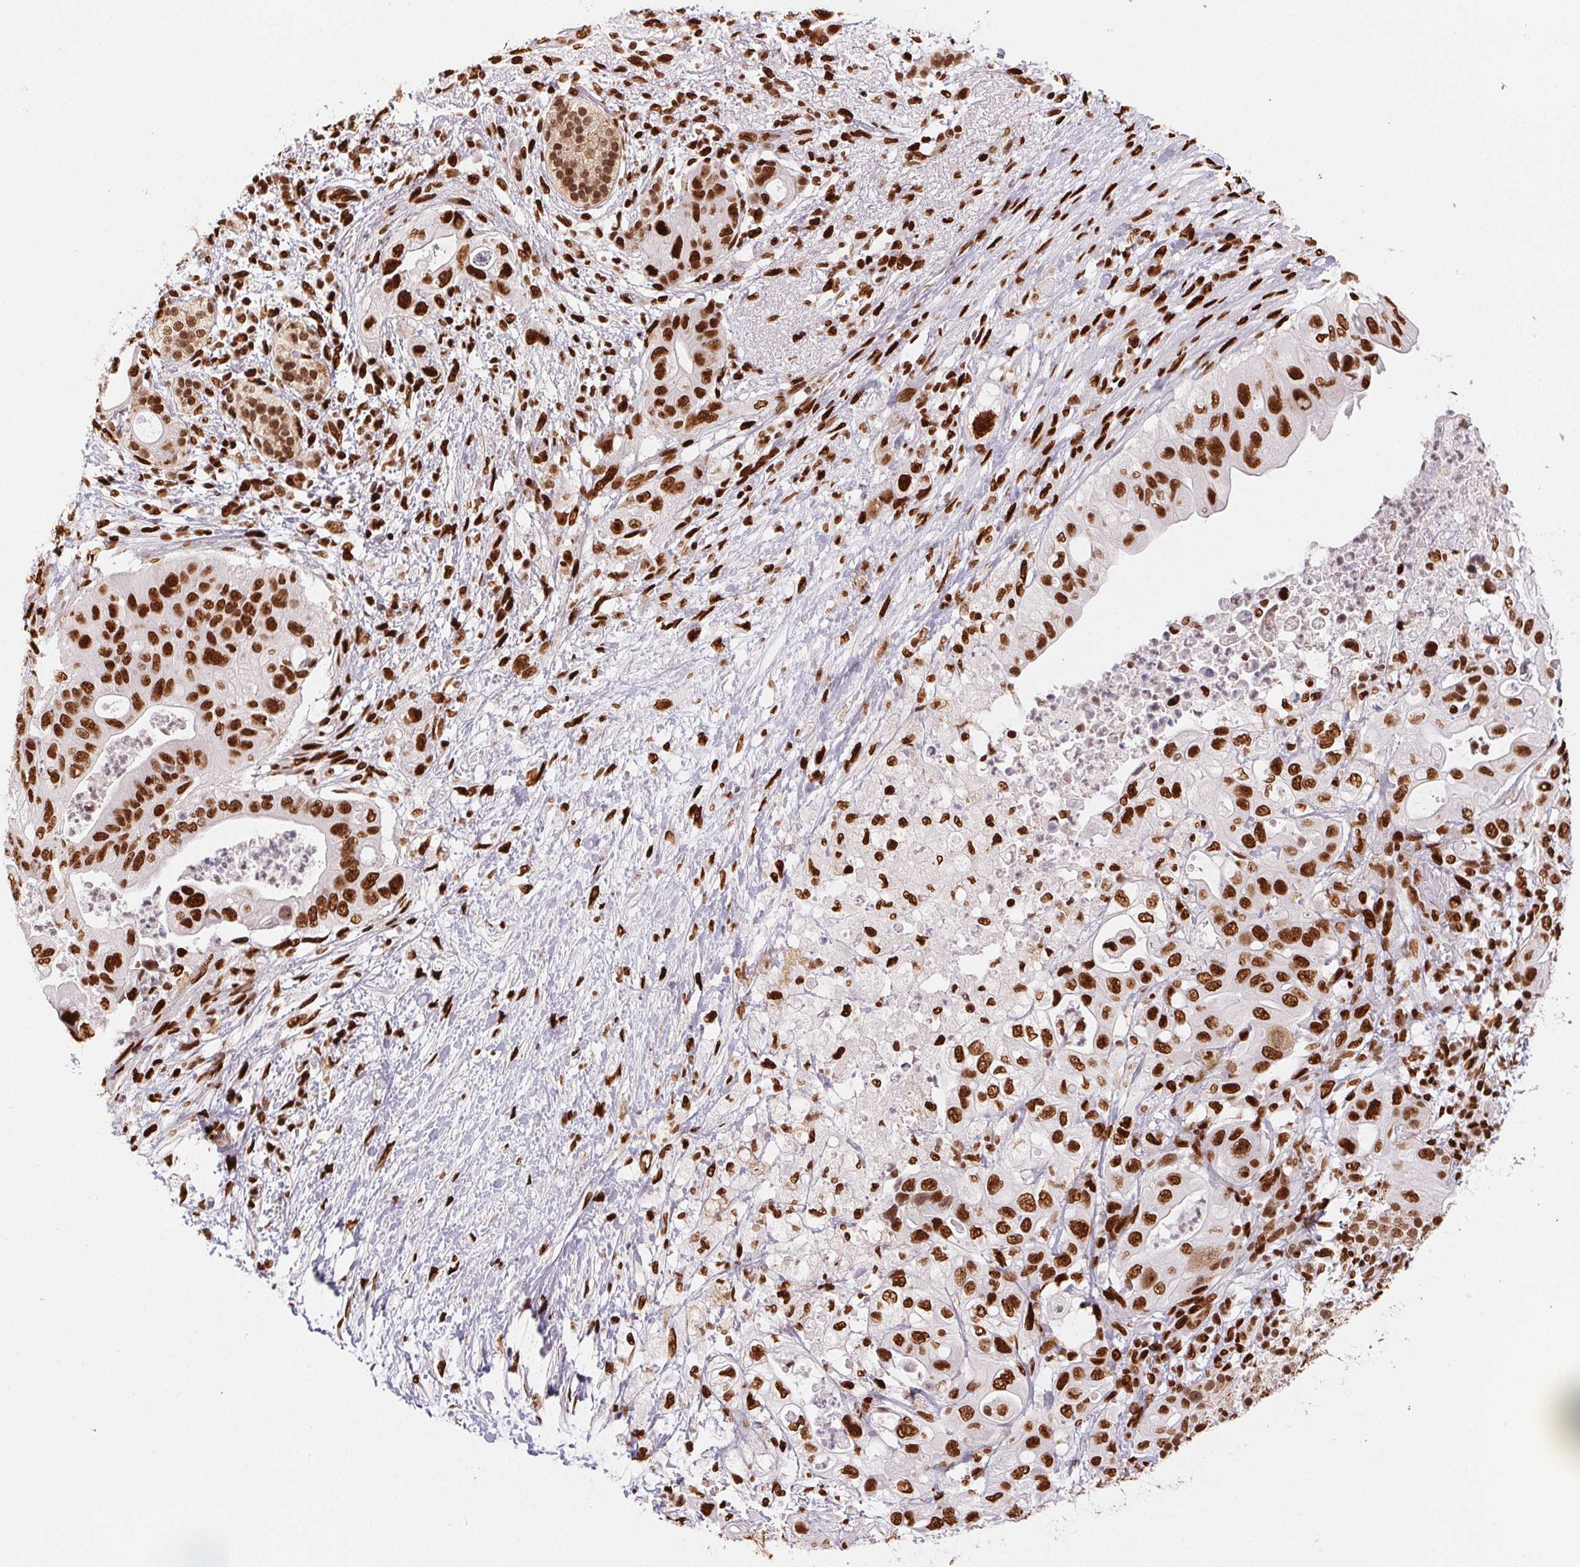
{"staining": {"intensity": "strong", "quantity": ">75%", "location": "nuclear"}, "tissue": "pancreatic cancer", "cell_type": "Tumor cells", "image_type": "cancer", "snomed": [{"axis": "morphology", "description": "Adenocarcinoma, NOS"}, {"axis": "topography", "description": "Pancreas"}], "caption": "Brown immunohistochemical staining in pancreatic cancer (adenocarcinoma) demonstrates strong nuclear expression in about >75% of tumor cells.", "gene": "ZNF80", "patient": {"sex": "female", "age": 72}}